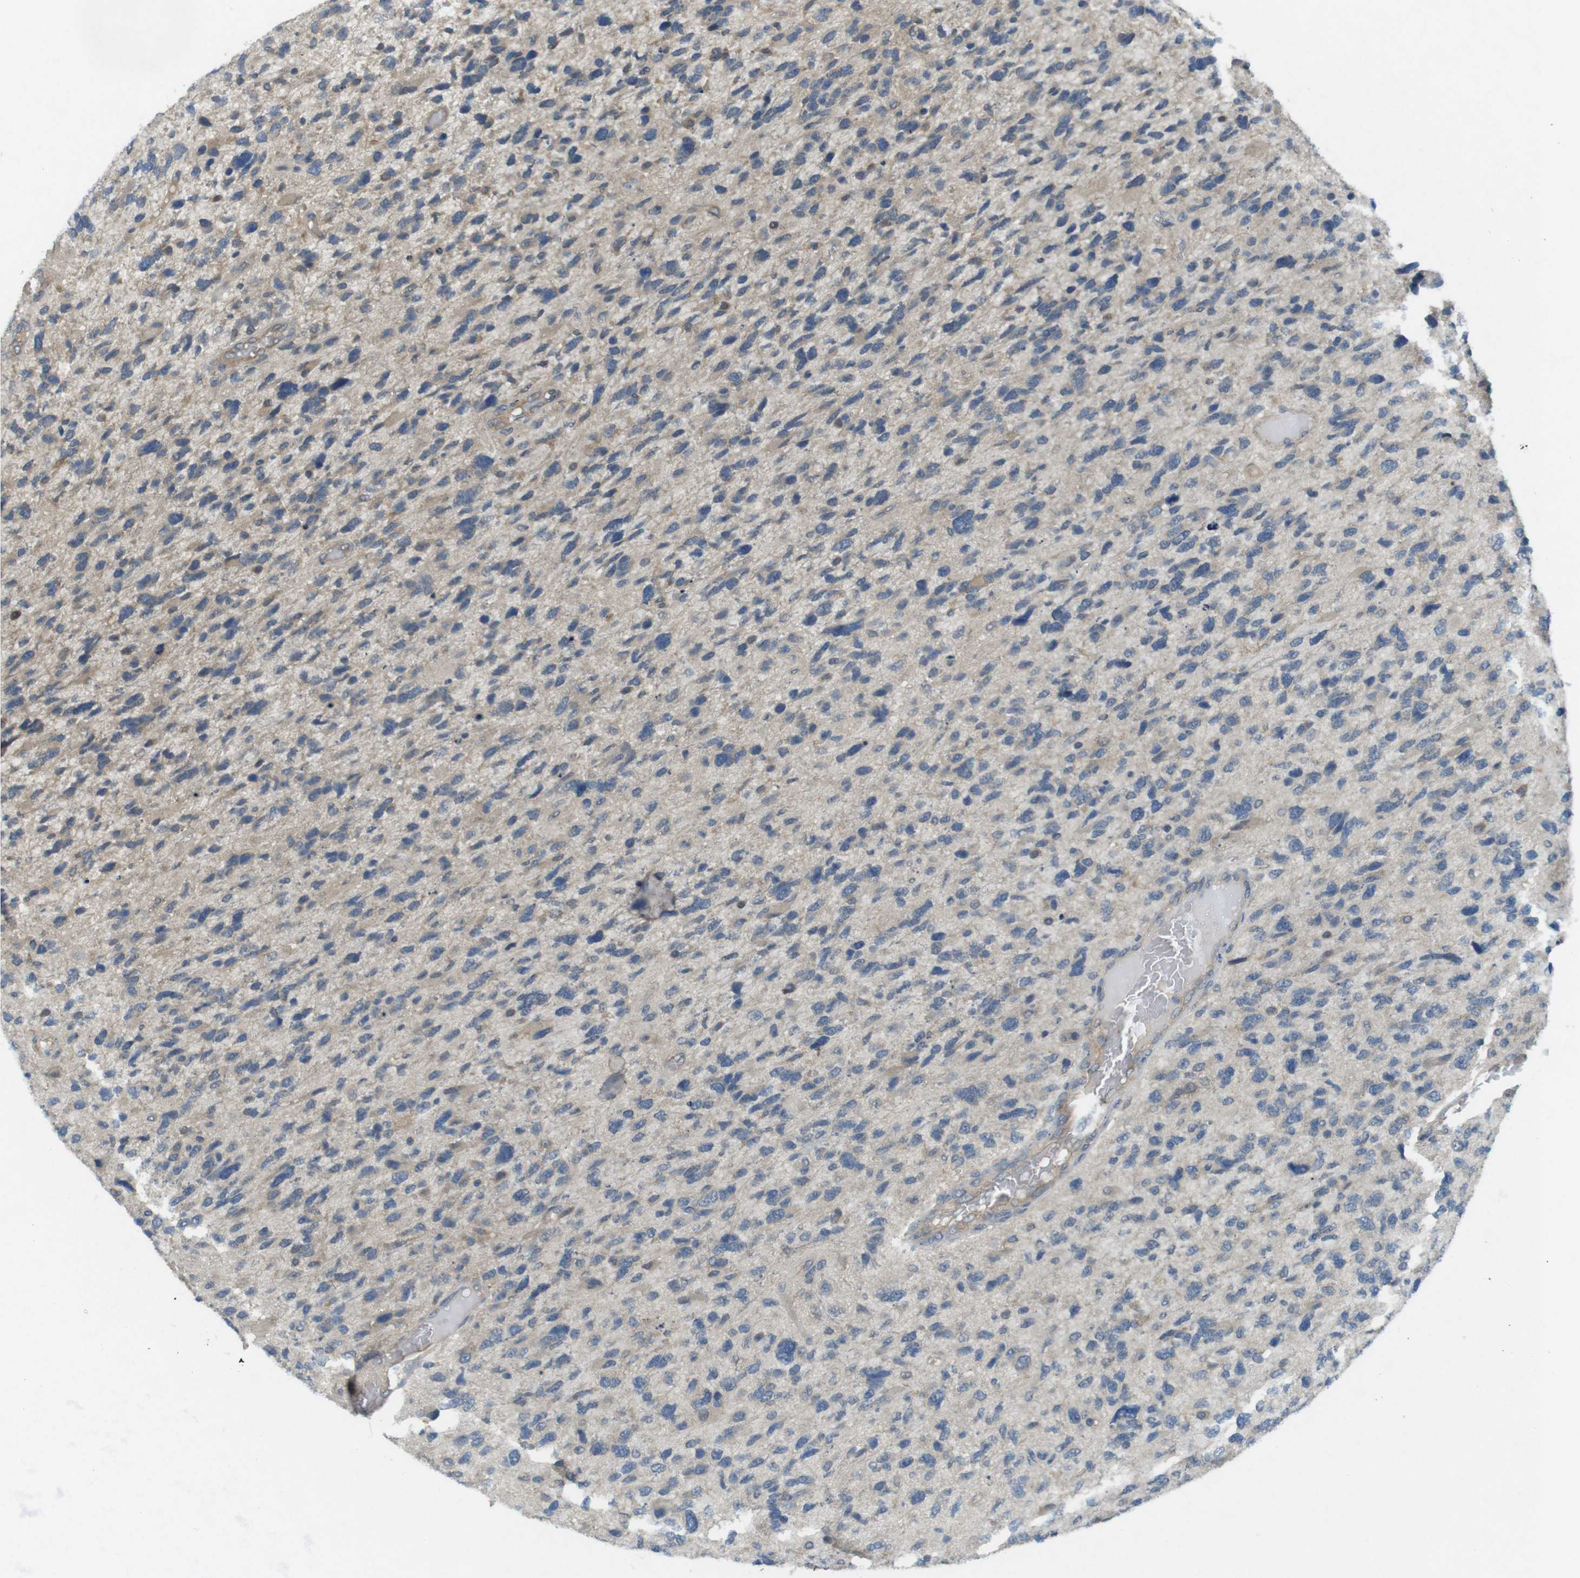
{"staining": {"intensity": "negative", "quantity": "none", "location": "none"}, "tissue": "glioma", "cell_type": "Tumor cells", "image_type": "cancer", "snomed": [{"axis": "morphology", "description": "Glioma, malignant, High grade"}, {"axis": "topography", "description": "Brain"}], "caption": "This photomicrograph is of glioma stained with IHC to label a protein in brown with the nuclei are counter-stained blue. There is no positivity in tumor cells.", "gene": "SUGT1", "patient": {"sex": "female", "age": 58}}